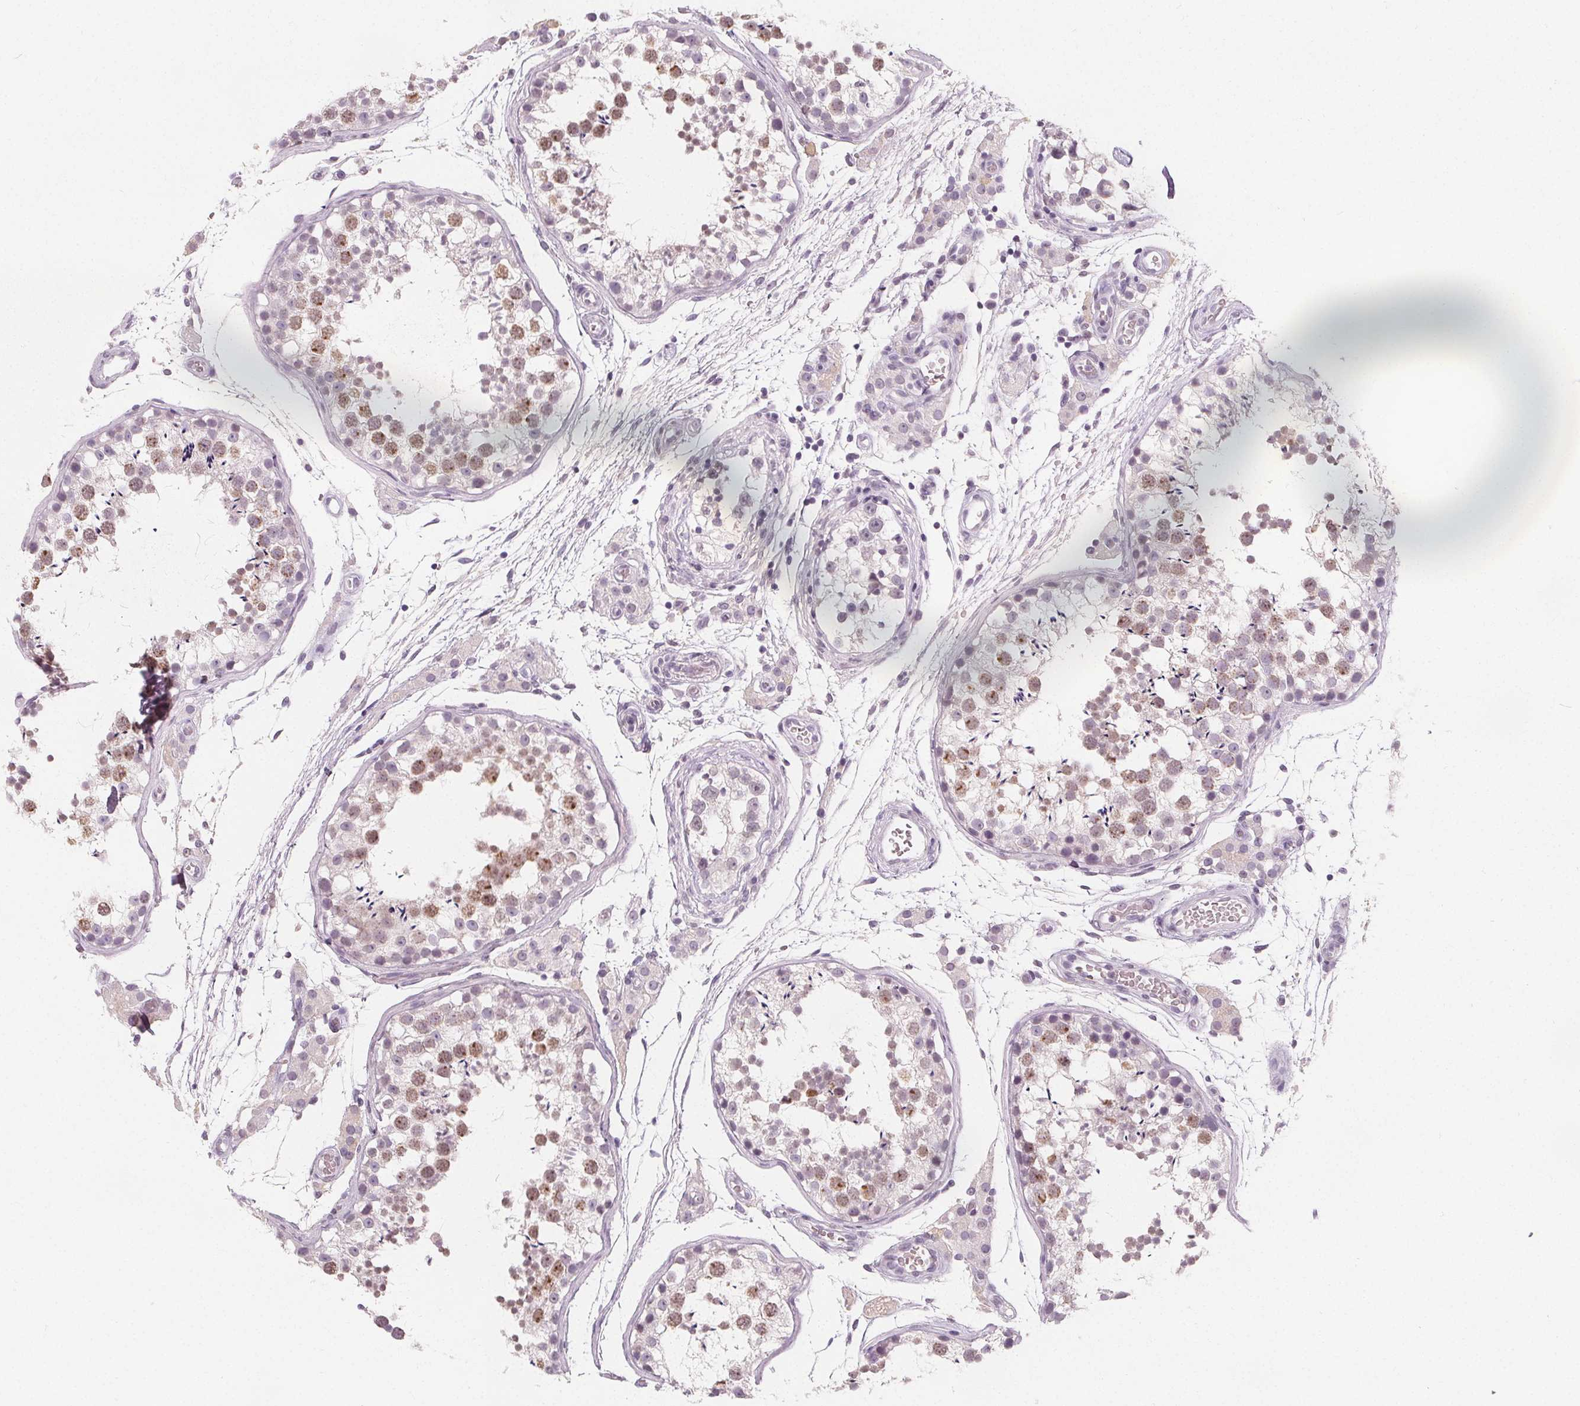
{"staining": {"intensity": "moderate", "quantity": "25%-75%", "location": "nuclear"}, "tissue": "testis", "cell_type": "Cells in seminiferous ducts", "image_type": "normal", "snomed": [{"axis": "morphology", "description": "Normal tissue, NOS"}, {"axis": "morphology", "description": "Seminoma, NOS"}, {"axis": "topography", "description": "Testis"}], "caption": "This is a histology image of immunohistochemistry (IHC) staining of unremarkable testis, which shows moderate expression in the nuclear of cells in seminiferous ducts.", "gene": "DBX2", "patient": {"sex": "male", "age": 29}}